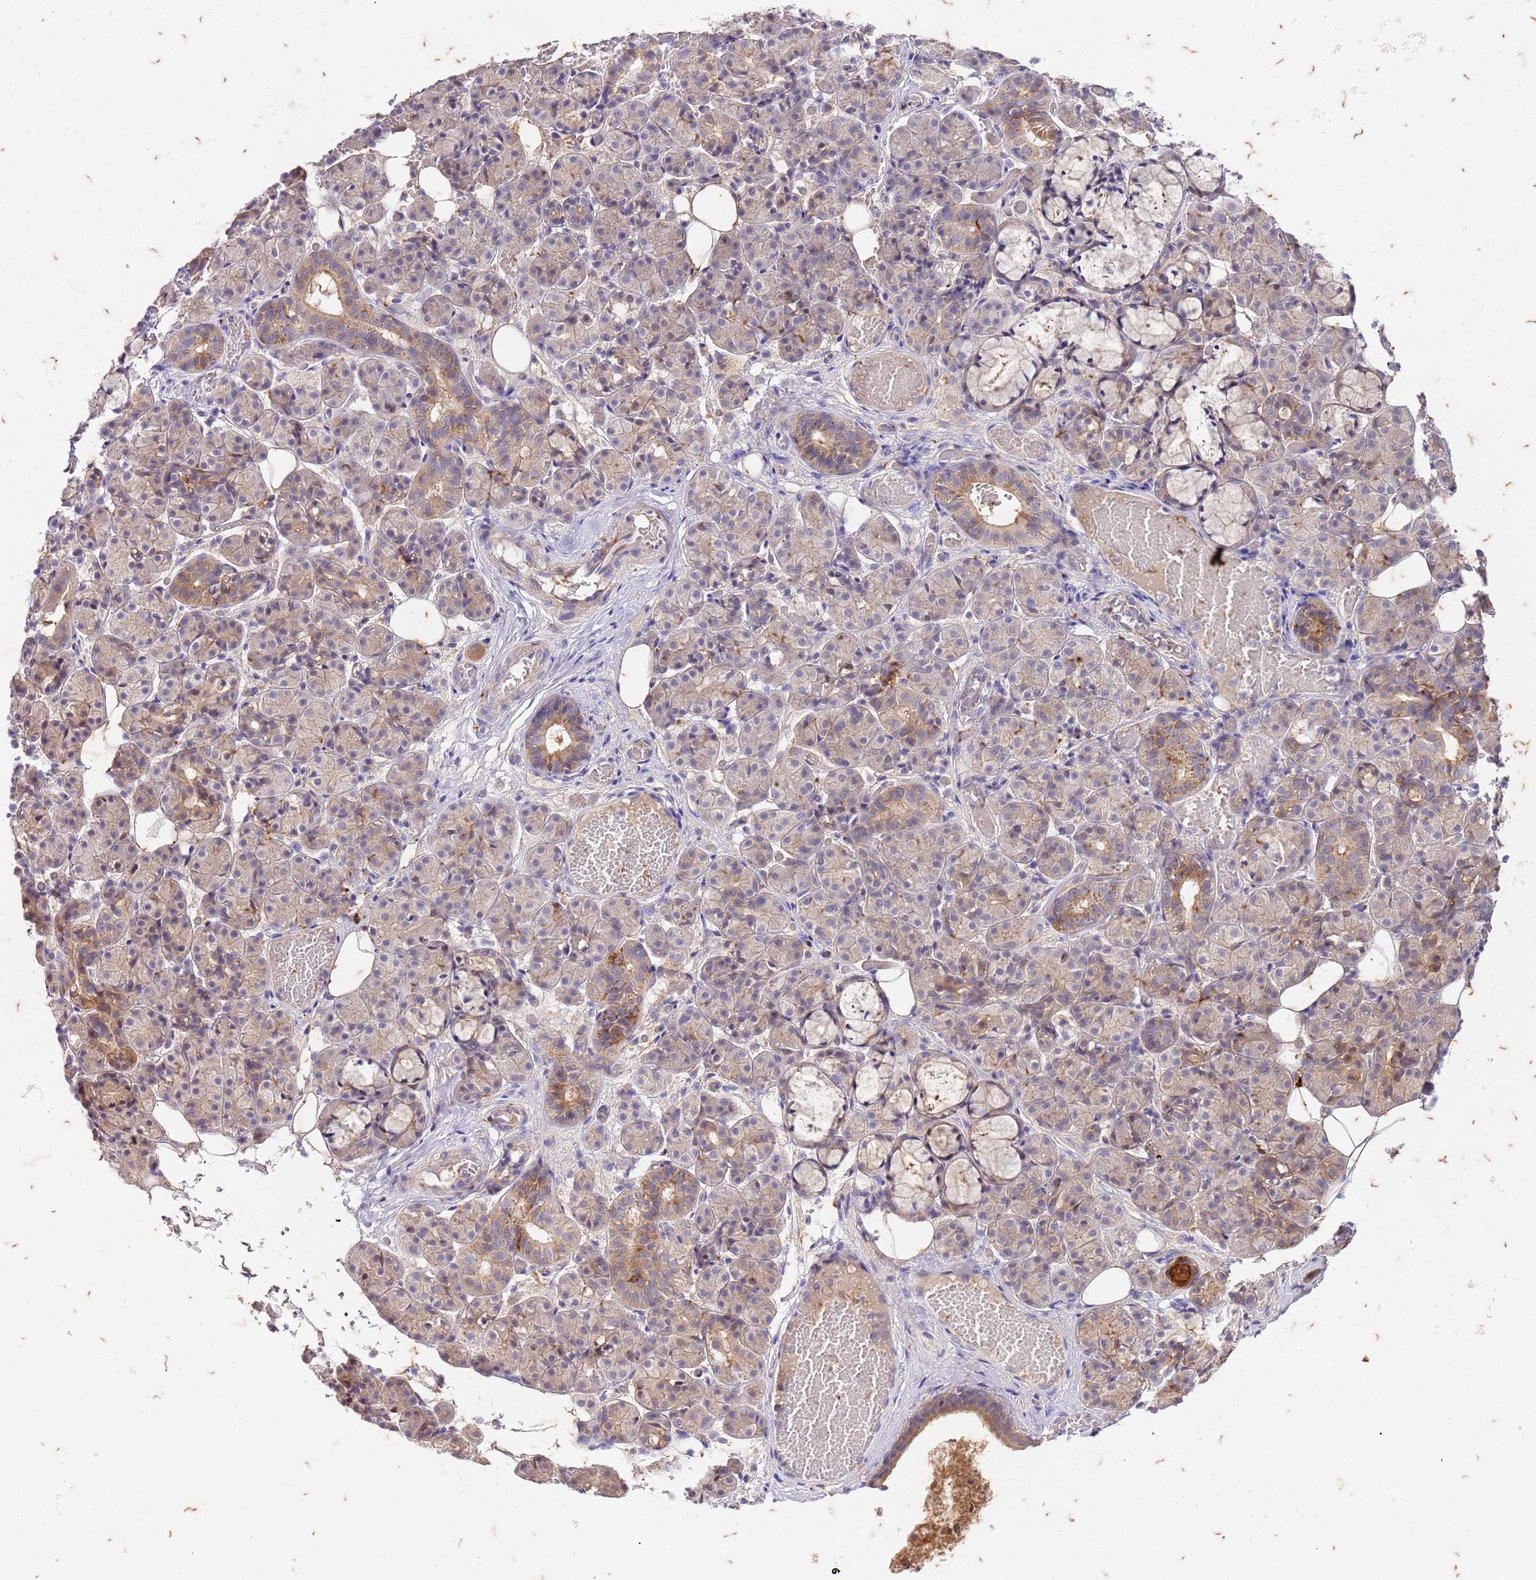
{"staining": {"intensity": "moderate", "quantity": "25%-75%", "location": "cytoplasmic/membranous"}, "tissue": "salivary gland", "cell_type": "Glandular cells", "image_type": "normal", "snomed": [{"axis": "morphology", "description": "Normal tissue, NOS"}, {"axis": "topography", "description": "Salivary gland"}], "caption": "An image of human salivary gland stained for a protein shows moderate cytoplasmic/membranous brown staining in glandular cells.", "gene": "RAPGEF3", "patient": {"sex": "male", "age": 63}}